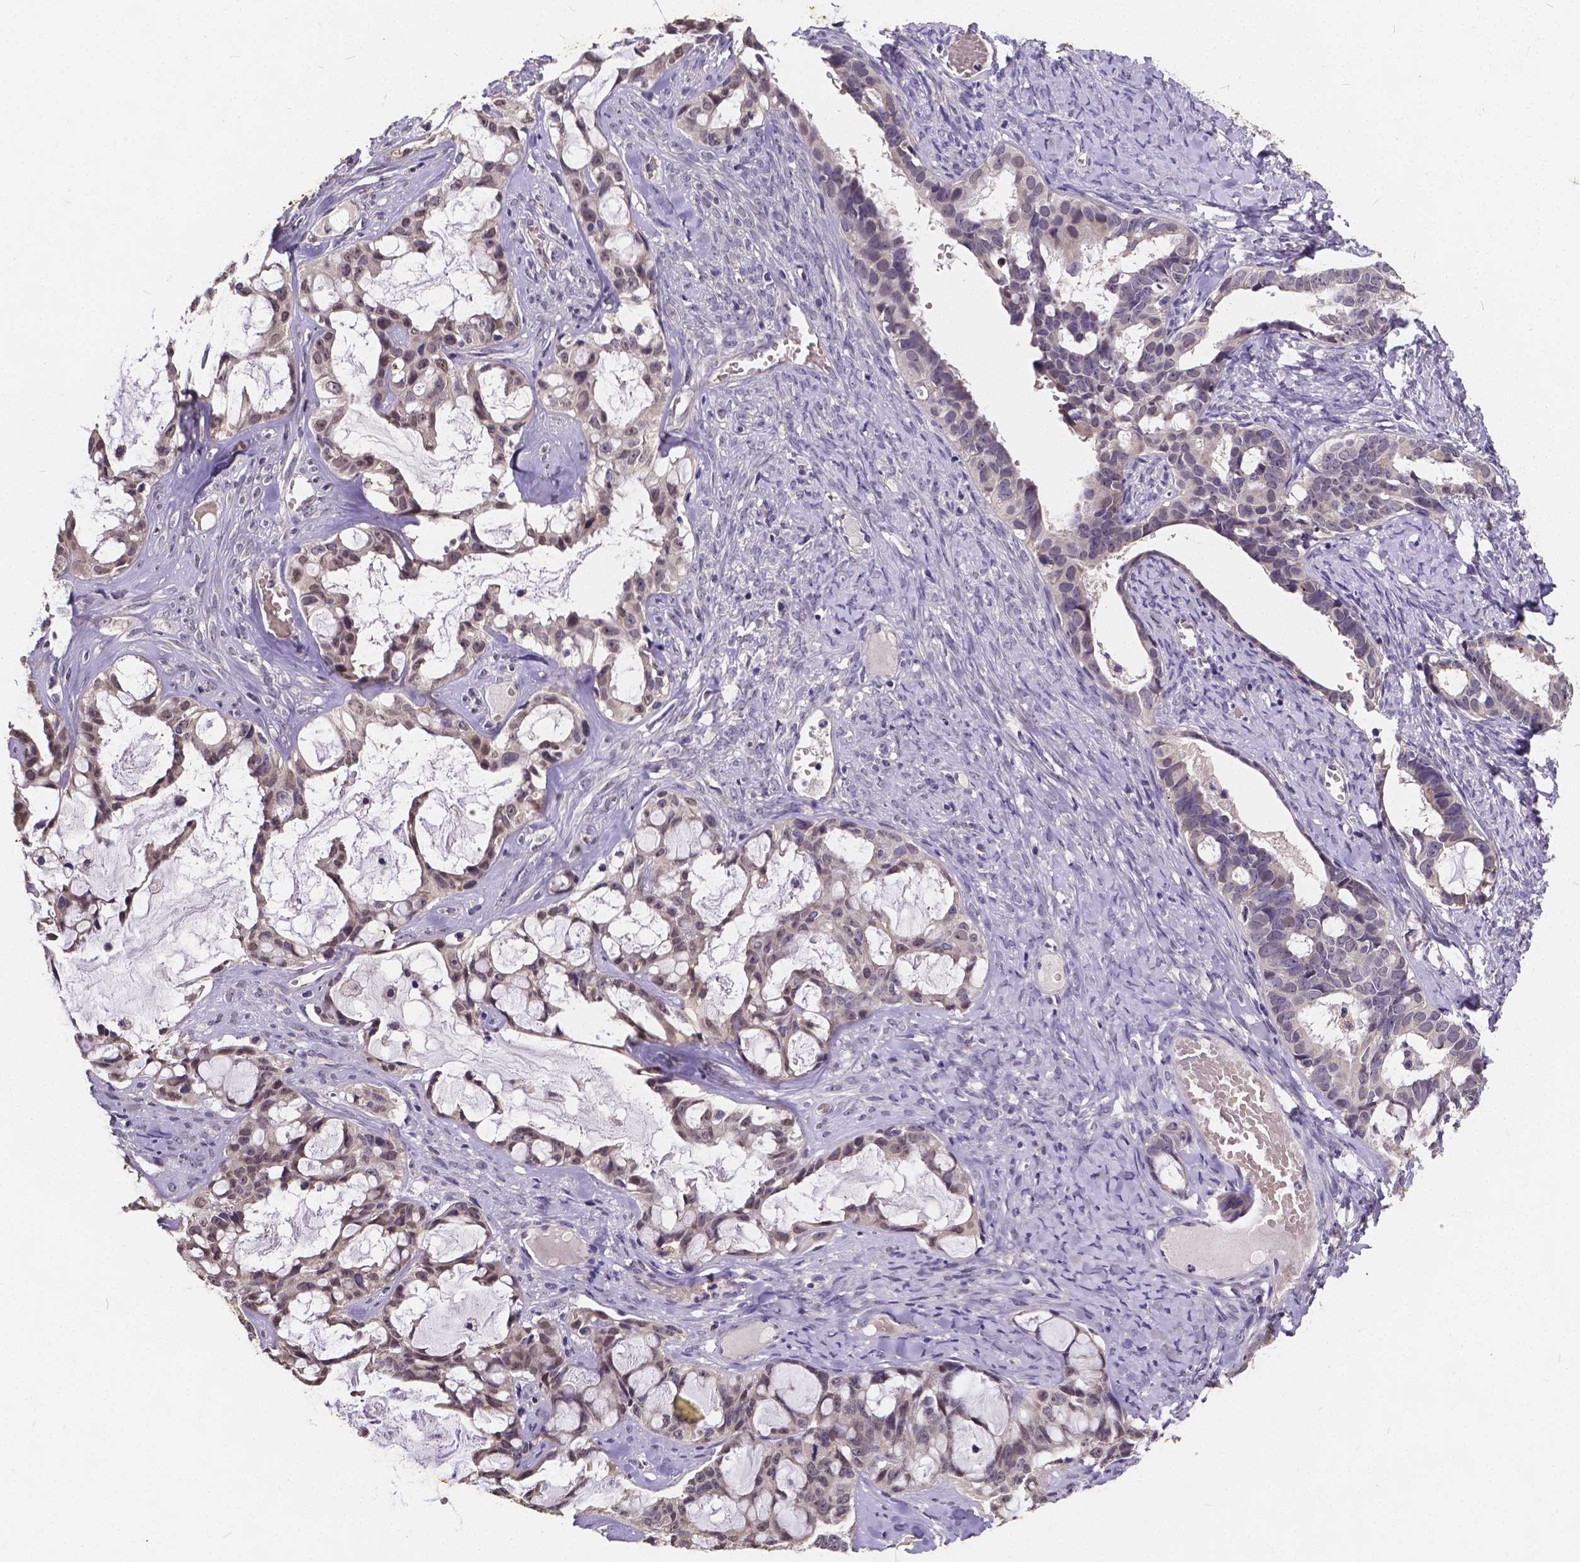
{"staining": {"intensity": "negative", "quantity": "none", "location": "none"}, "tissue": "ovarian cancer", "cell_type": "Tumor cells", "image_type": "cancer", "snomed": [{"axis": "morphology", "description": "Cystadenocarcinoma, serous, NOS"}, {"axis": "topography", "description": "Ovary"}], "caption": "An immunohistochemistry (IHC) photomicrograph of ovarian cancer is shown. There is no staining in tumor cells of ovarian cancer.", "gene": "CTNNA2", "patient": {"sex": "female", "age": 69}}